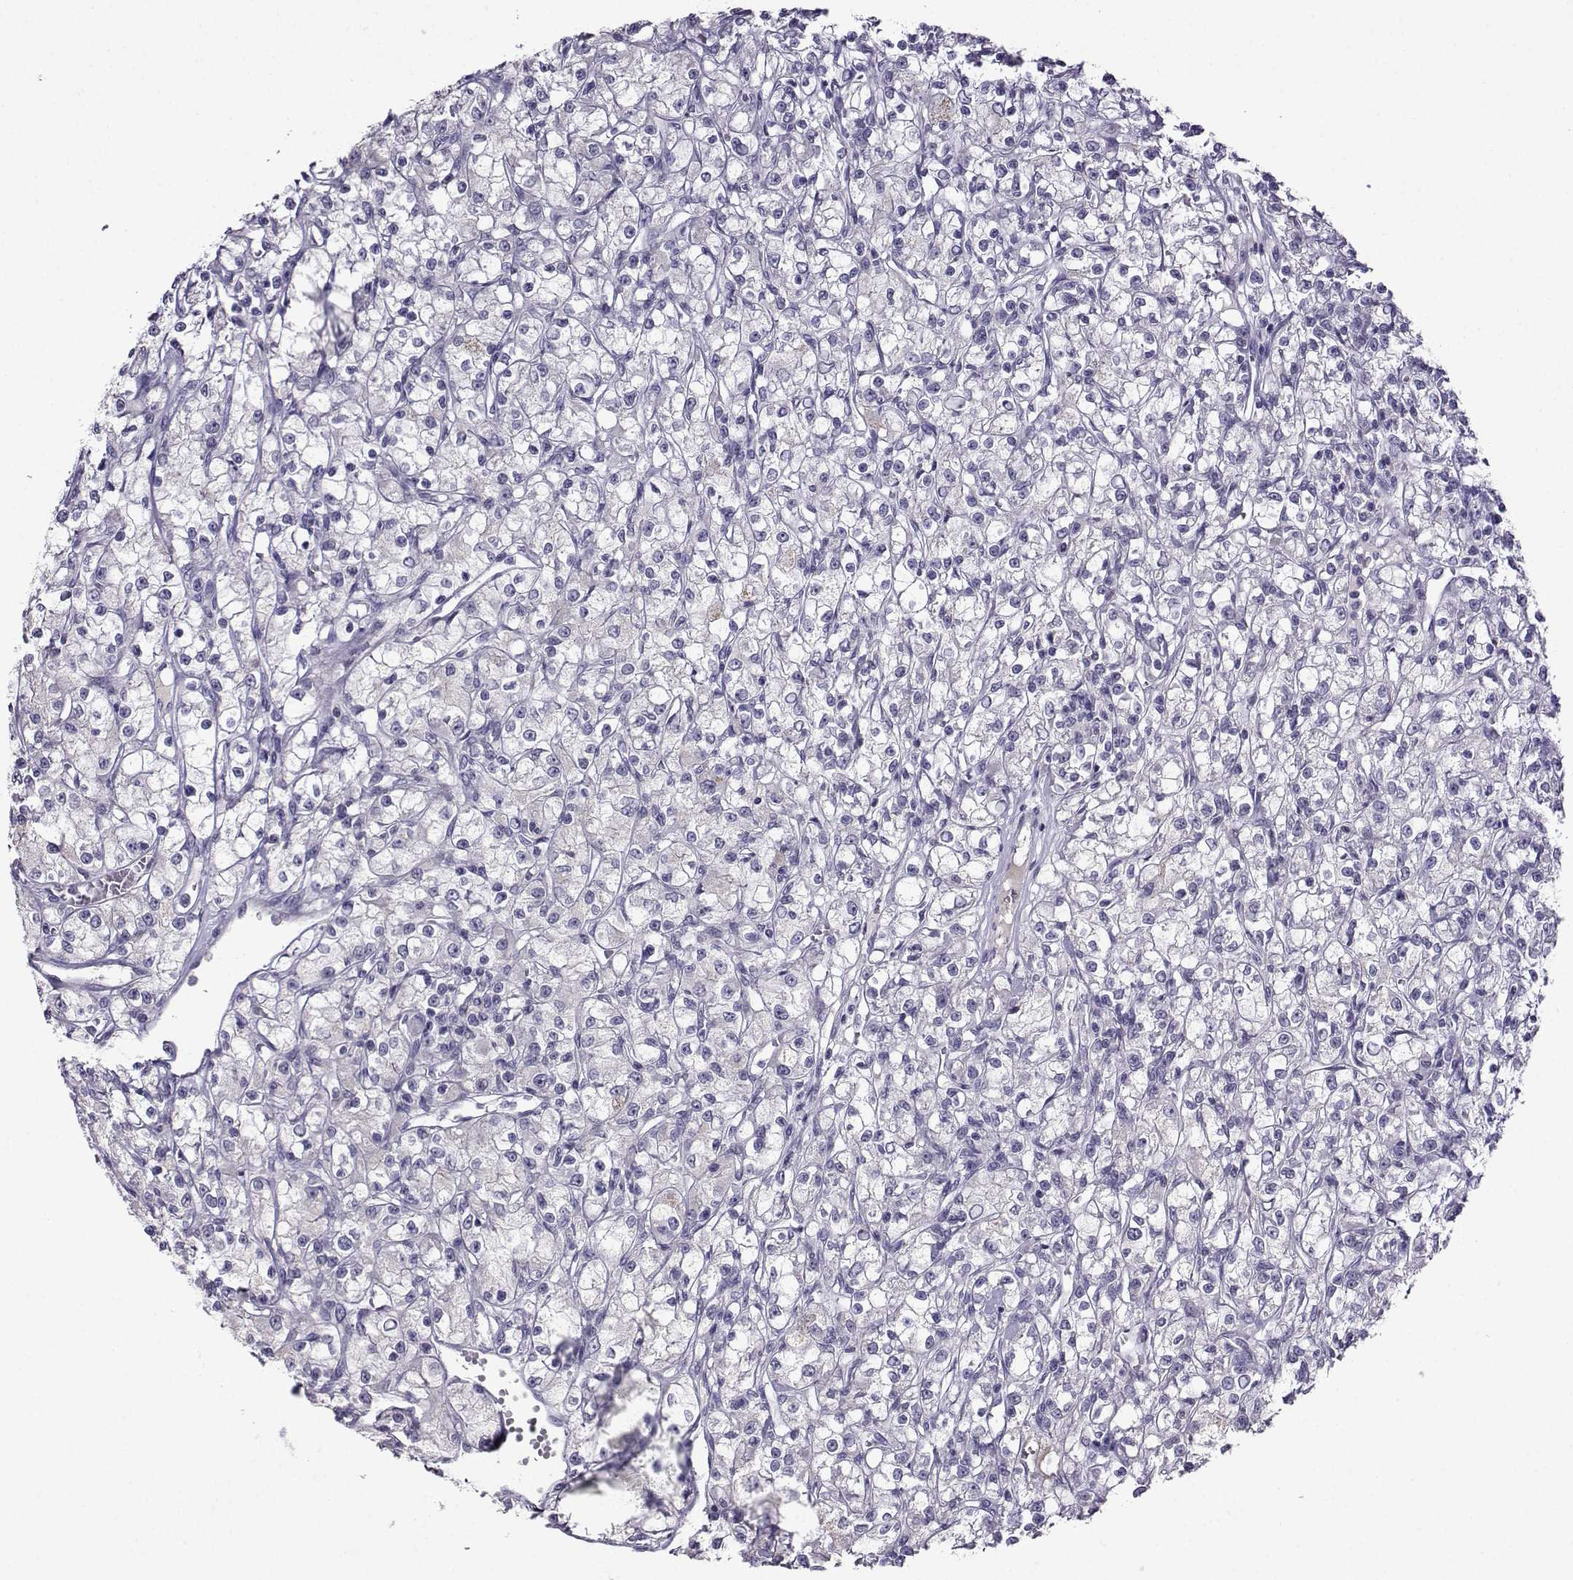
{"staining": {"intensity": "negative", "quantity": "none", "location": "none"}, "tissue": "renal cancer", "cell_type": "Tumor cells", "image_type": "cancer", "snomed": [{"axis": "morphology", "description": "Adenocarcinoma, NOS"}, {"axis": "topography", "description": "Kidney"}], "caption": "Immunohistochemistry of renal adenocarcinoma shows no positivity in tumor cells.", "gene": "CRYBB1", "patient": {"sex": "female", "age": 59}}